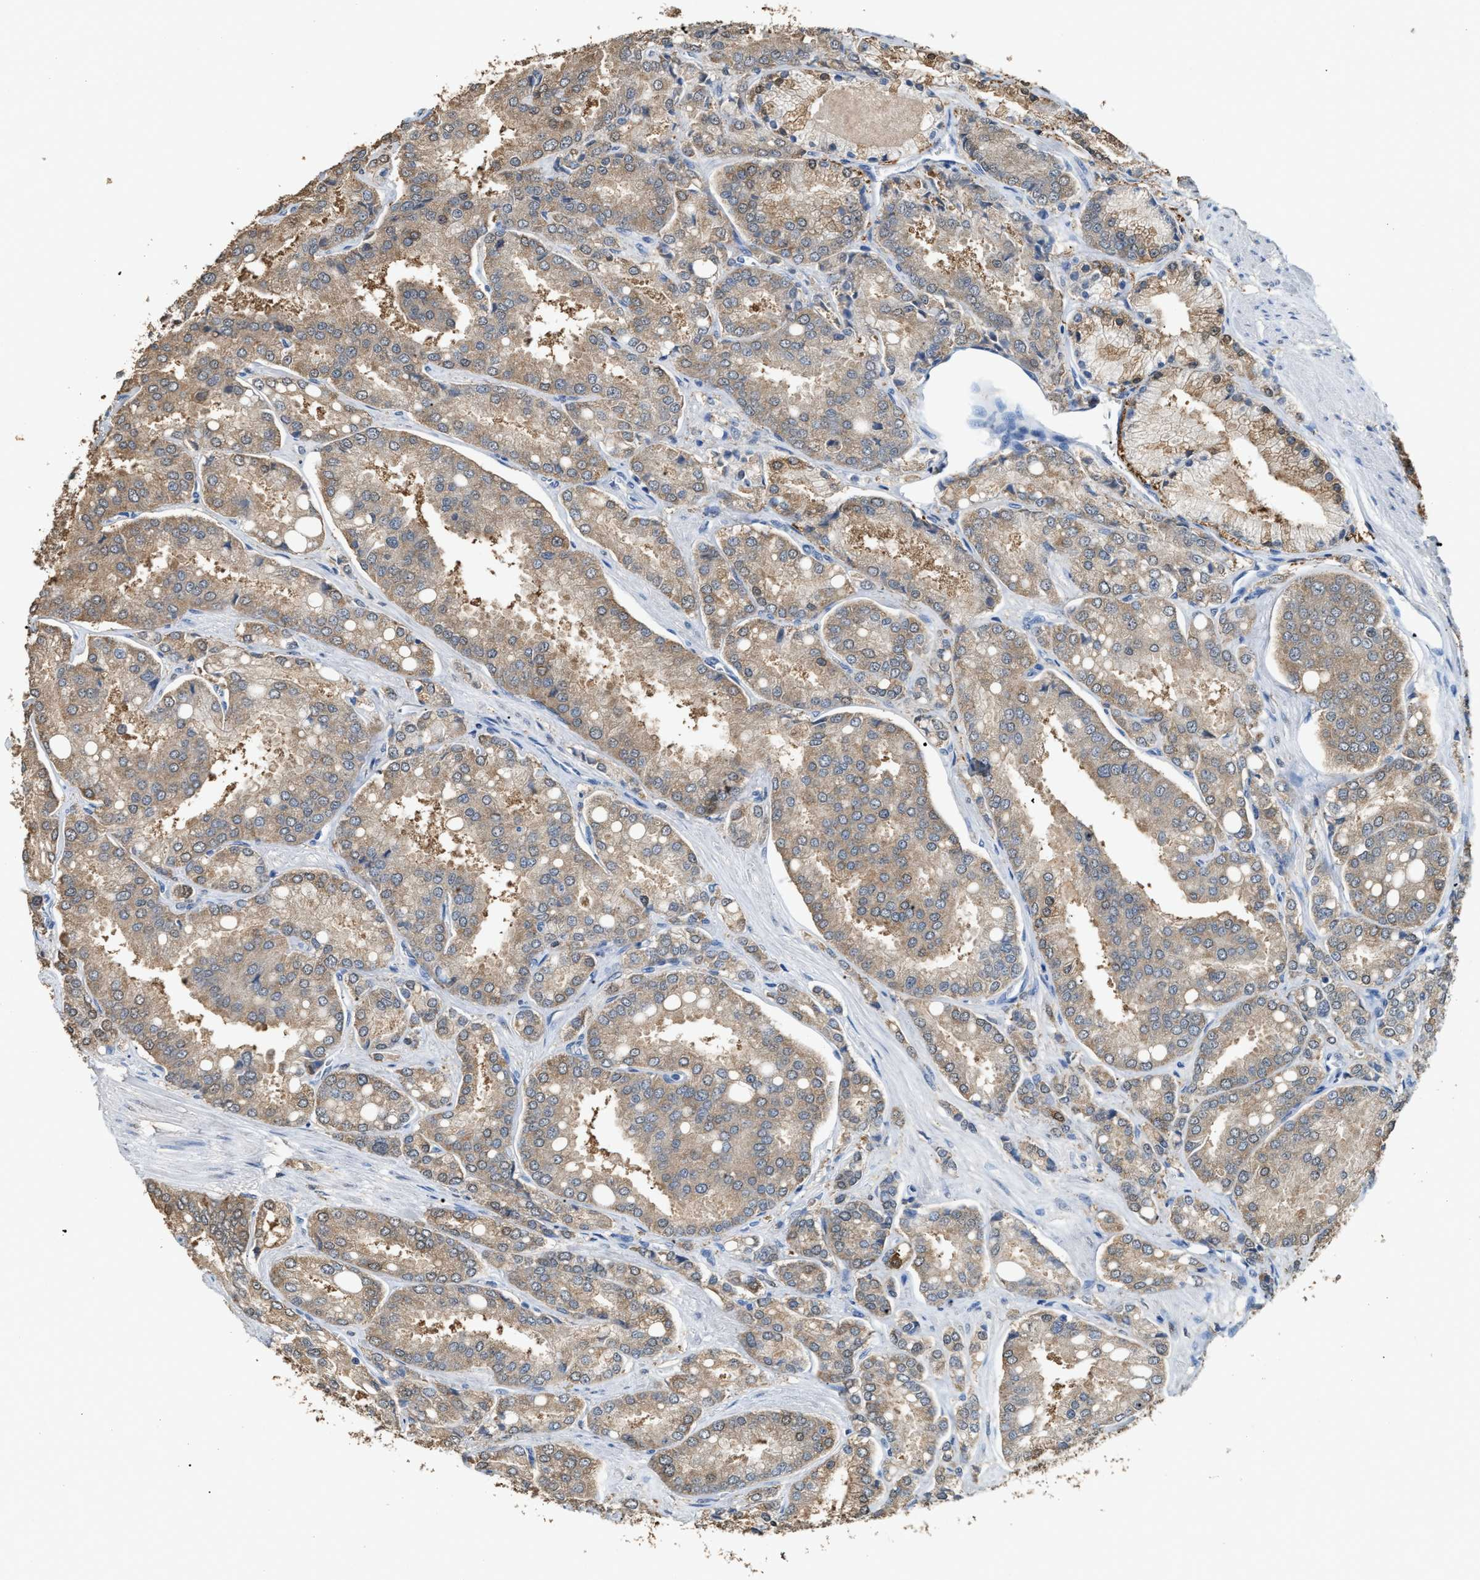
{"staining": {"intensity": "moderate", "quantity": ">75%", "location": "cytoplasmic/membranous"}, "tissue": "prostate cancer", "cell_type": "Tumor cells", "image_type": "cancer", "snomed": [{"axis": "morphology", "description": "Adenocarcinoma, High grade"}, {"axis": "topography", "description": "Prostate"}], "caption": "Immunohistochemical staining of prostate cancer (adenocarcinoma (high-grade)) exhibits medium levels of moderate cytoplasmic/membranous staining in approximately >75% of tumor cells.", "gene": "GCN1", "patient": {"sex": "male", "age": 50}}